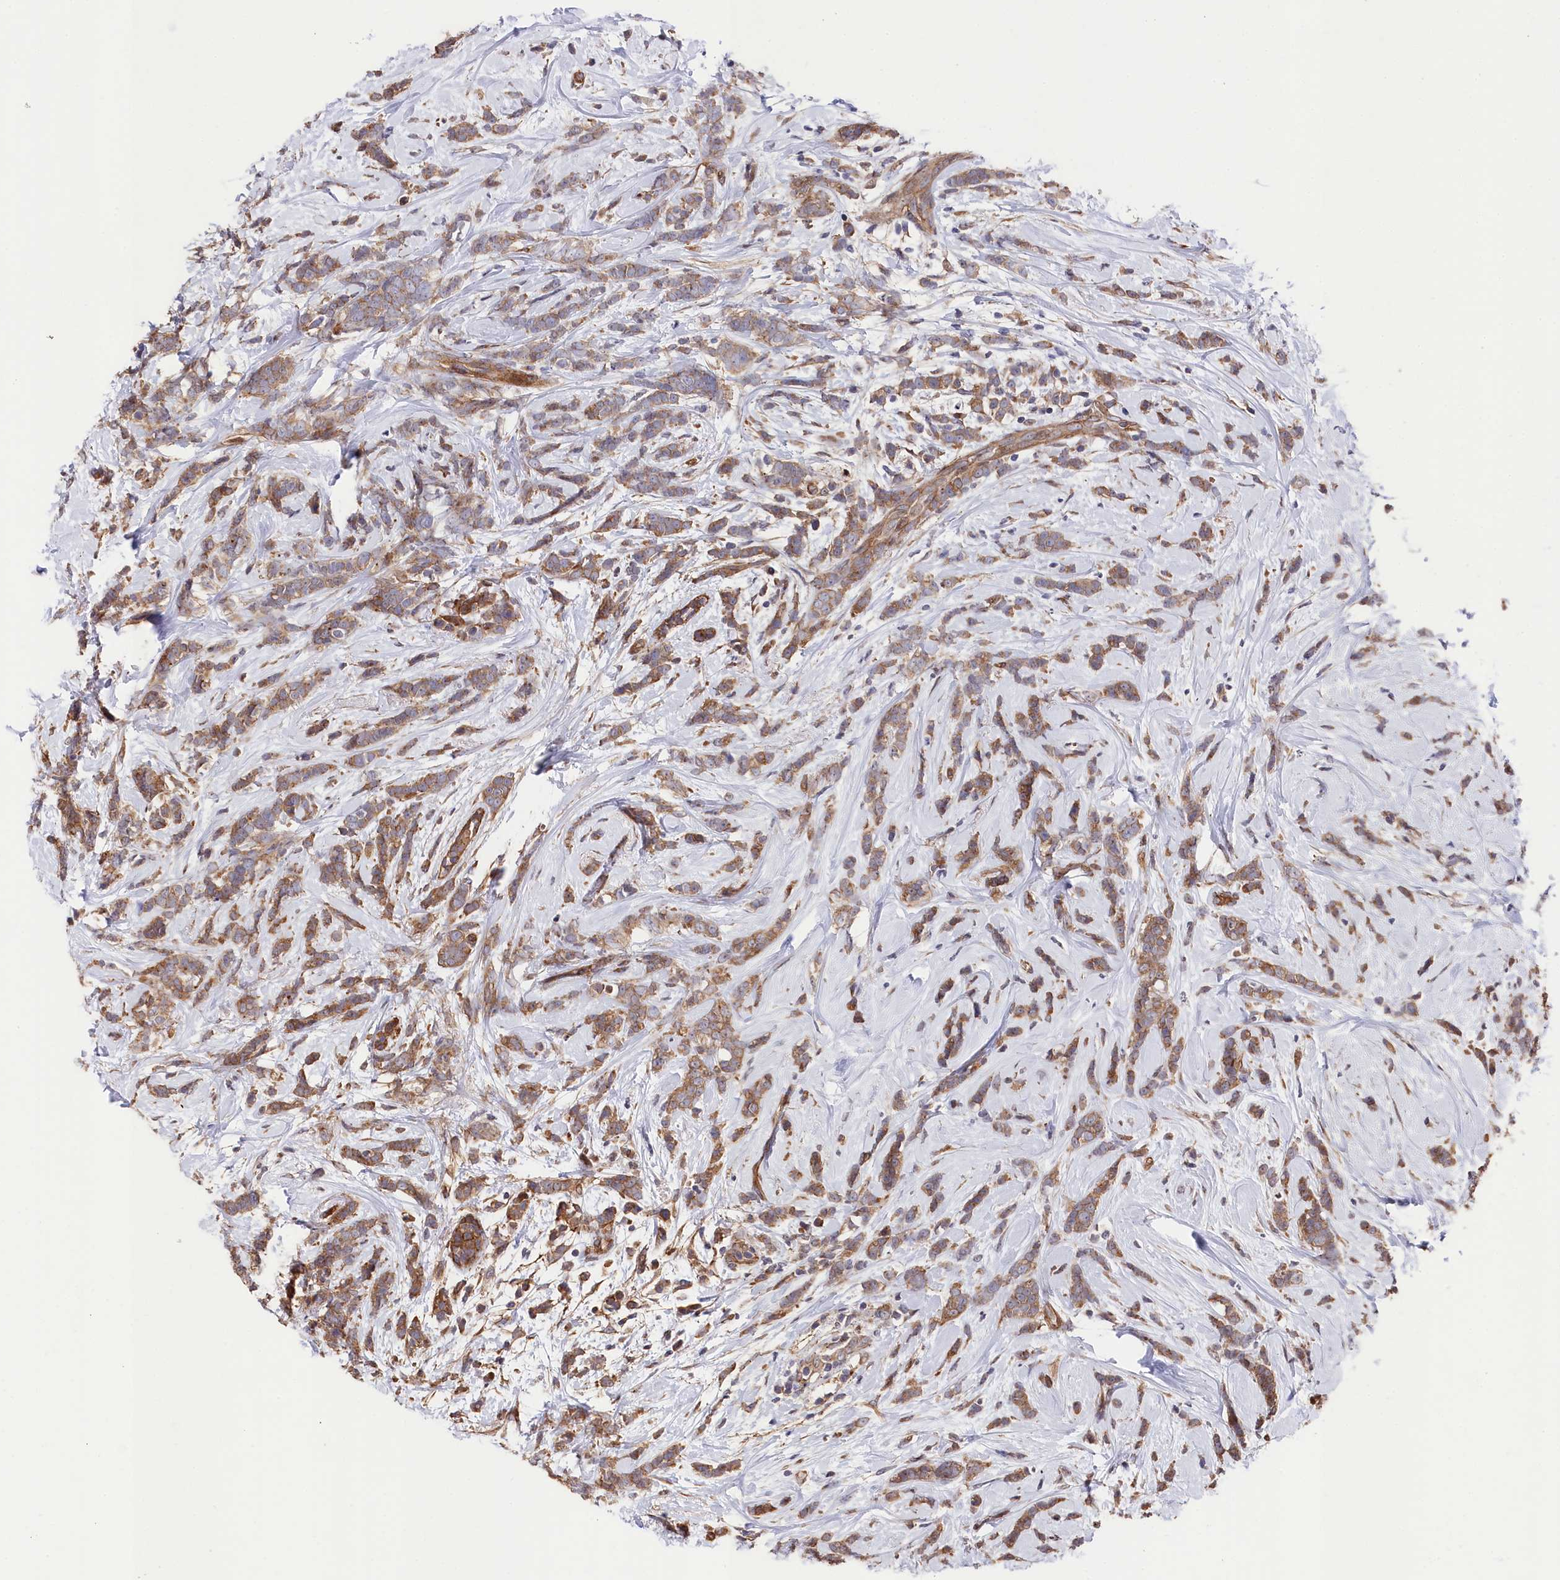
{"staining": {"intensity": "moderate", "quantity": ">75%", "location": "cytoplasmic/membranous"}, "tissue": "breast cancer", "cell_type": "Tumor cells", "image_type": "cancer", "snomed": [{"axis": "morphology", "description": "Lobular carcinoma"}, {"axis": "topography", "description": "Breast"}], "caption": "Immunohistochemical staining of breast cancer shows medium levels of moderate cytoplasmic/membranous protein positivity in approximately >75% of tumor cells.", "gene": "TNKS1BP1", "patient": {"sex": "female", "age": 58}}